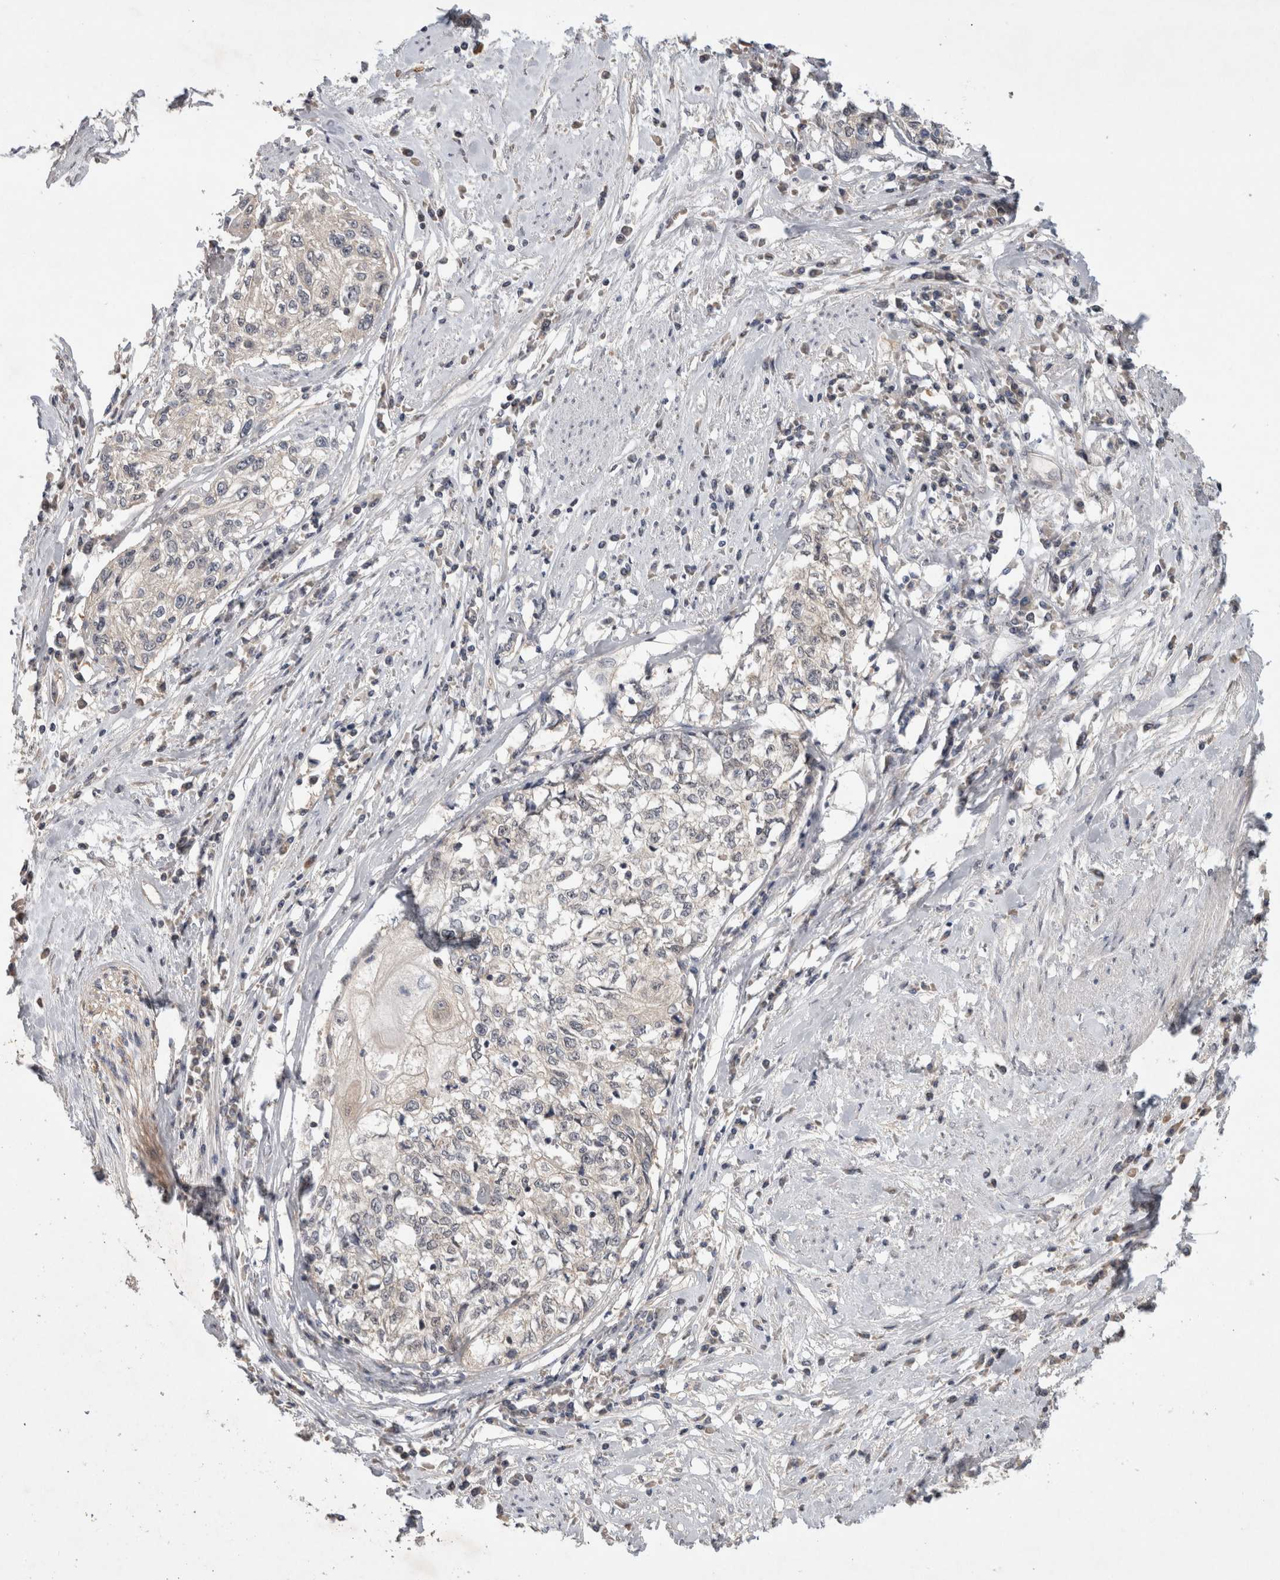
{"staining": {"intensity": "negative", "quantity": "none", "location": "none"}, "tissue": "cervical cancer", "cell_type": "Tumor cells", "image_type": "cancer", "snomed": [{"axis": "morphology", "description": "Squamous cell carcinoma, NOS"}, {"axis": "topography", "description": "Cervix"}], "caption": "The IHC micrograph has no significant staining in tumor cells of cervical cancer (squamous cell carcinoma) tissue.", "gene": "CERS3", "patient": {"sex": "female", "age": 57}}